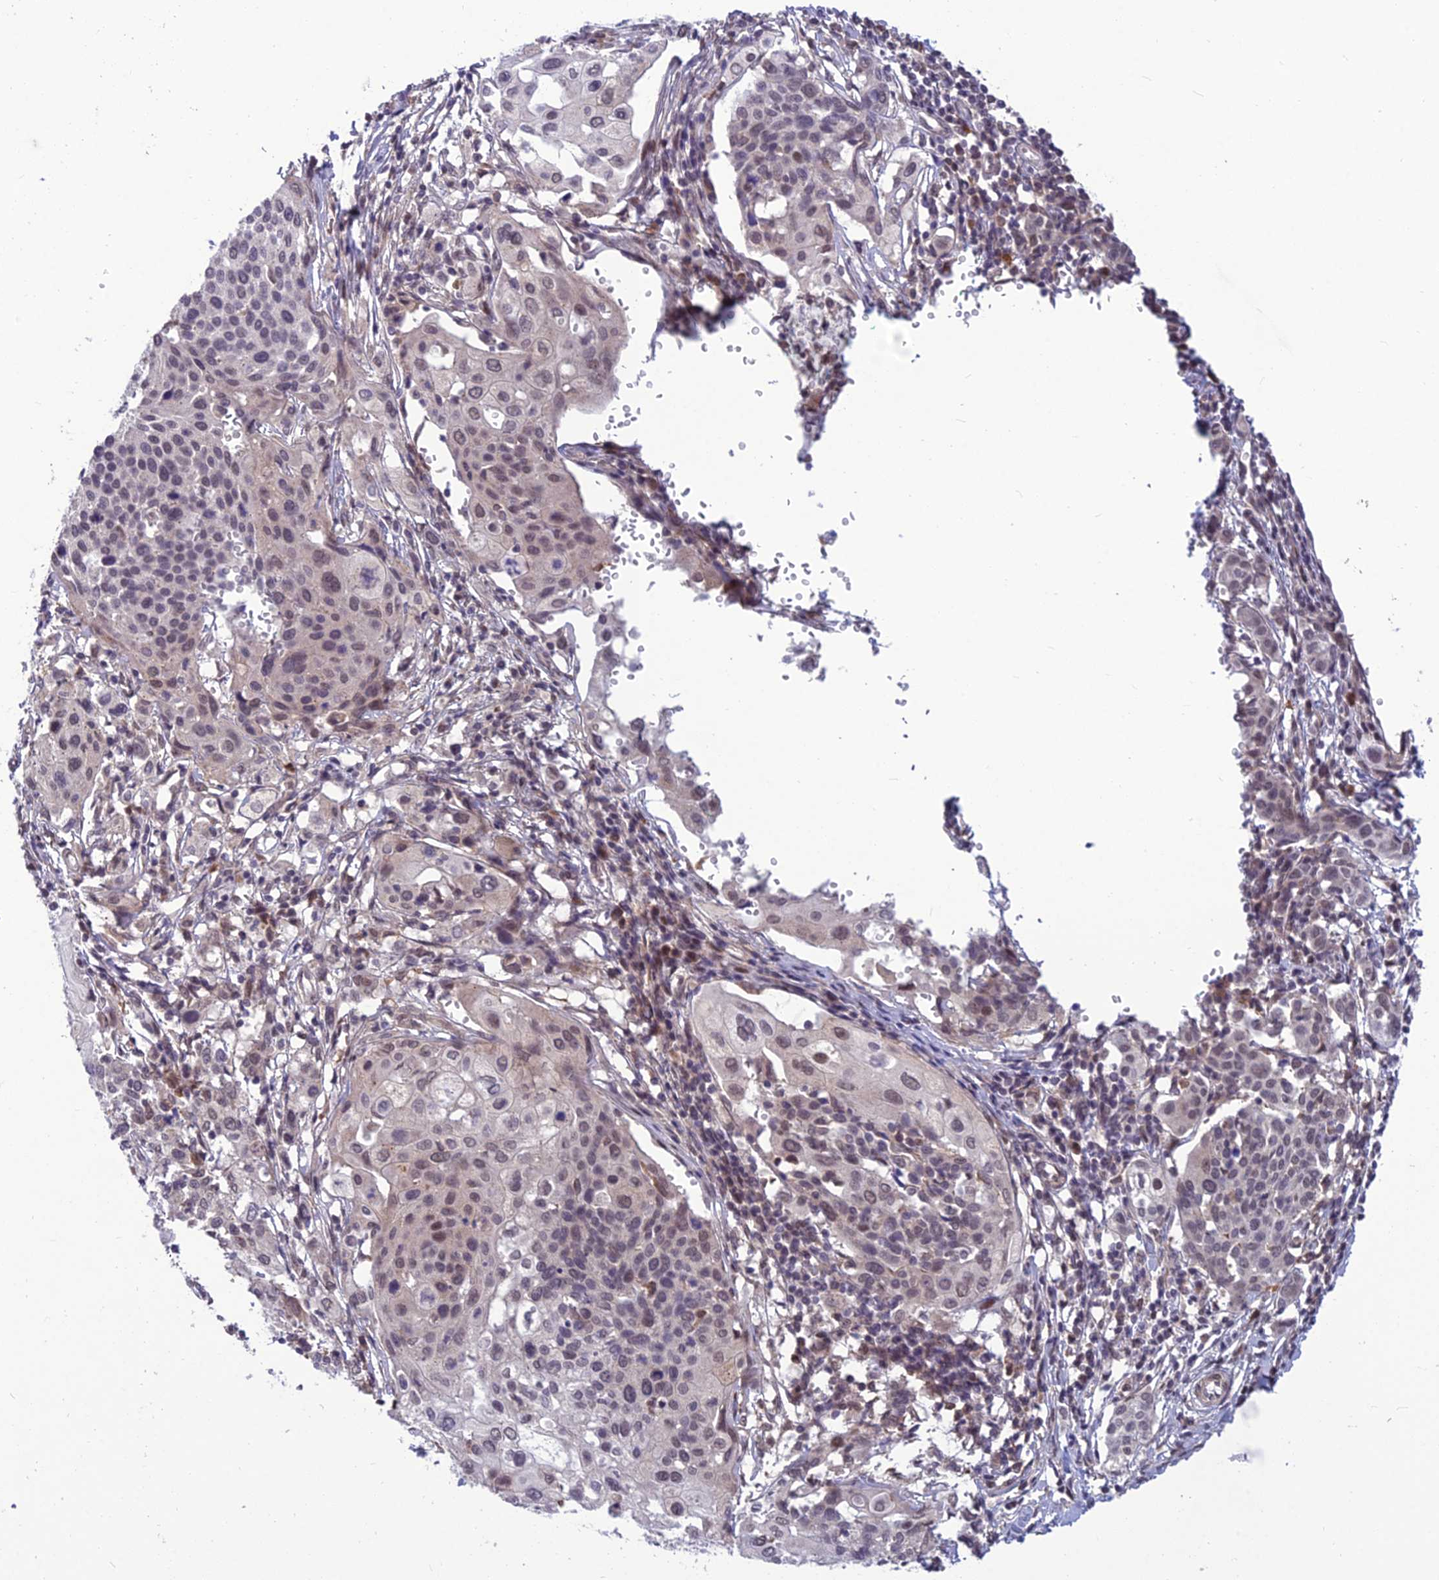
{"staining": {"intensity": "weak", "quantity": "<25%", "location": "nuclear"}, "tissue": "cervical cancer", "cell_type": "Tumor cells", "image_type": "cancer", "snomed": [{"axis": "morphology", "description": "Squamous cell carcinoma, NOS"}, {"axis": "topography", "description": "Cervix"}], "caption": "Tumor cells are negative for protein expression in human cervical cancer (squamous cell carcinoma). (DAB (3,3'-diaminobenzidine) immunohistochemistry (IHC) visualized using brightfield microscopy, high magnification).", "gene": "FBRS", "patient": {"sex": "female", "age": 44}}